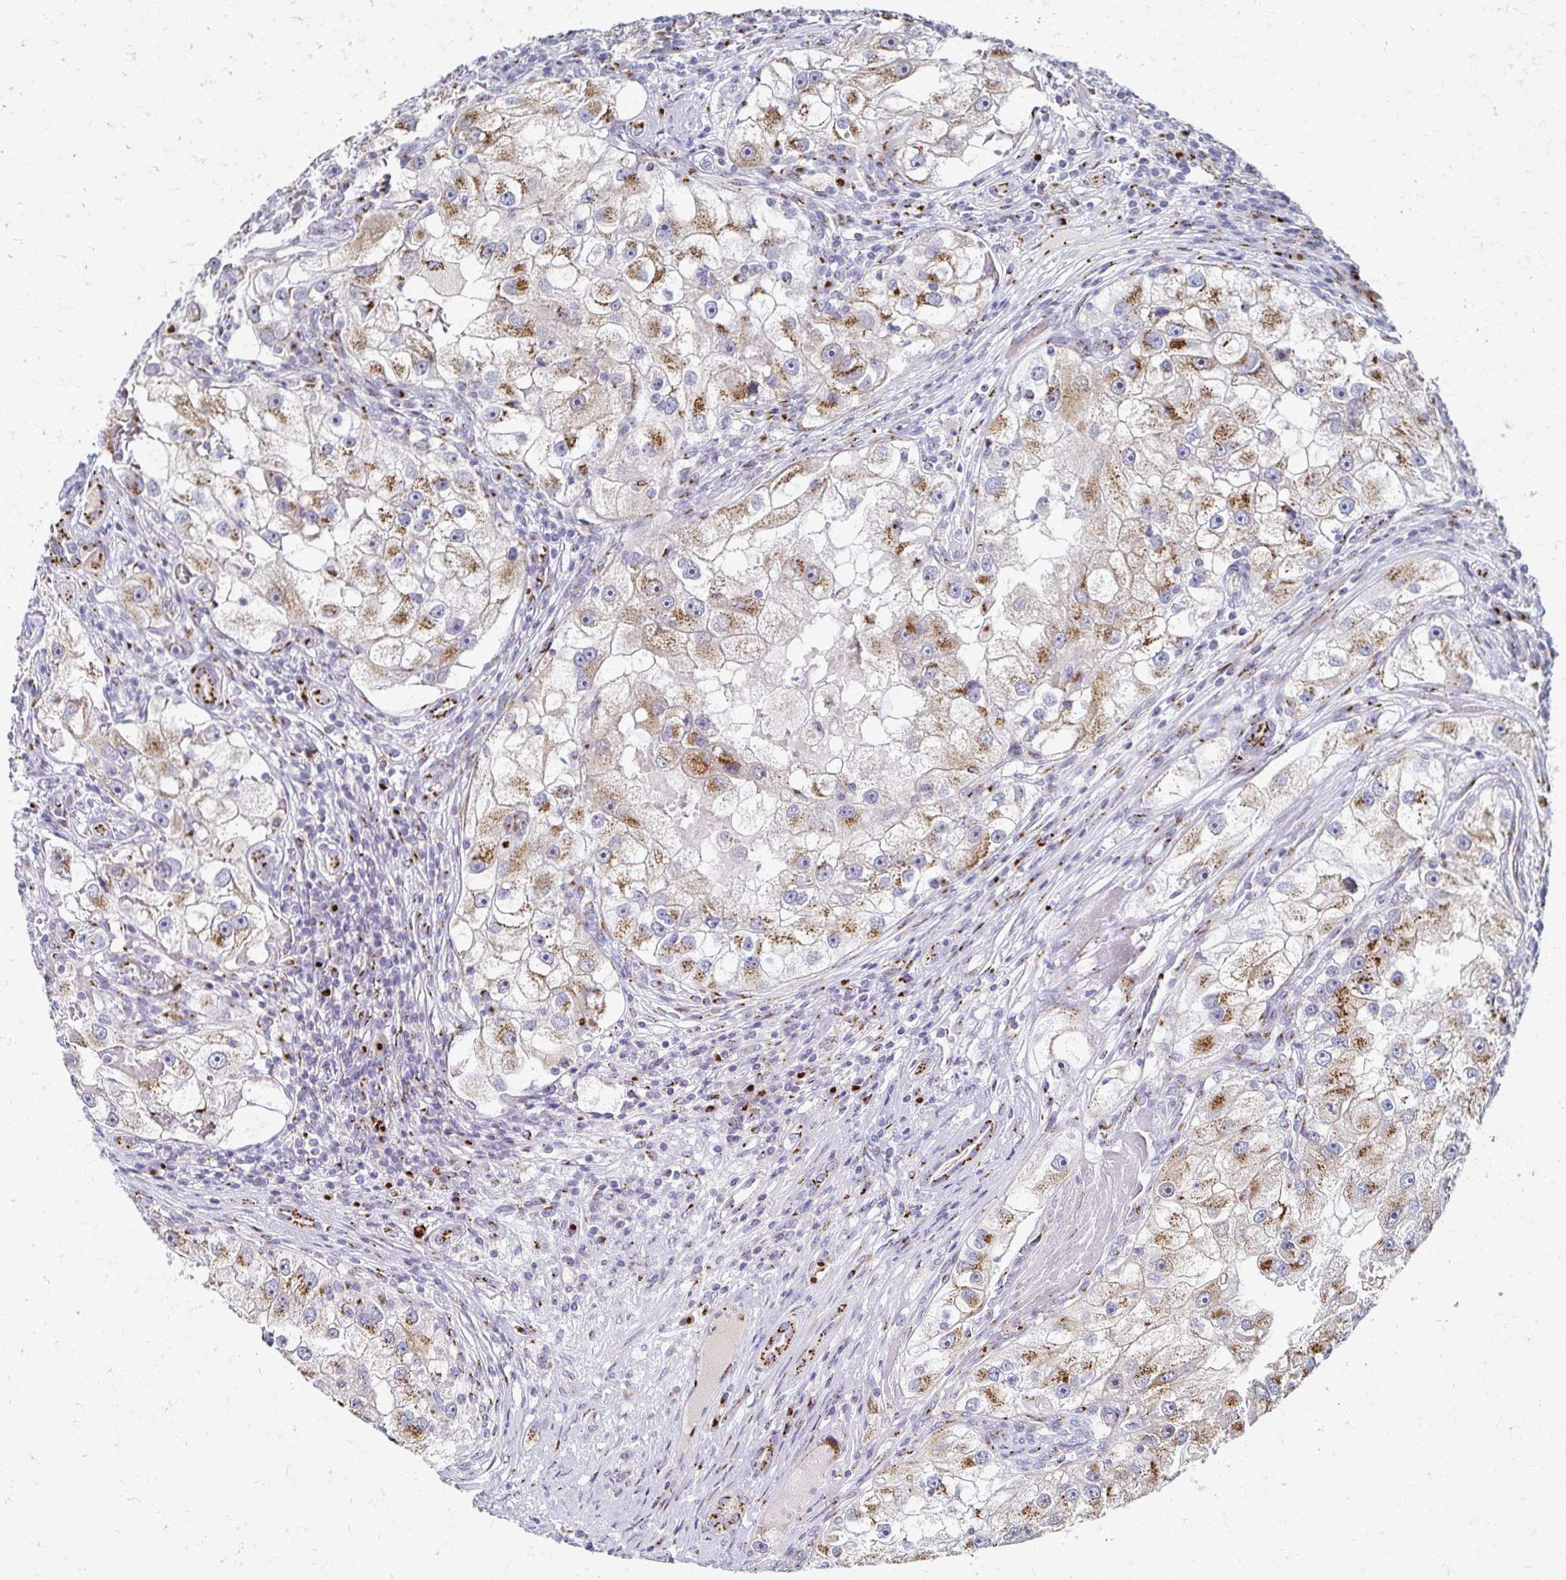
{"staining": {"intensity": "moderate", "quantity": ">75%", "location": "cytoplasmic/membranous"}, "tissue": "renal cancer", "cell_type": "Tumor cells", "image_type": "cancer", "snomed": [{"axis": "morphology", "description": "Adenocarcinoma, NOS"}, {"axis": "topography", "description": "Kidney"}], "caption": "Immunohistochemistry (IHC) histopathology image of neoplastic tissue: human renal adenocarcinoma stained using immunohistochemistry (IHC) shows medium levels of moderate protein expression localized specifically in the cytoplasmic/membranous of tumor cells, appearing as a cytoplasmic/membranous brown color.", "gene": "TM9SF1", "patient": {"sex": "male", "age": 63}}